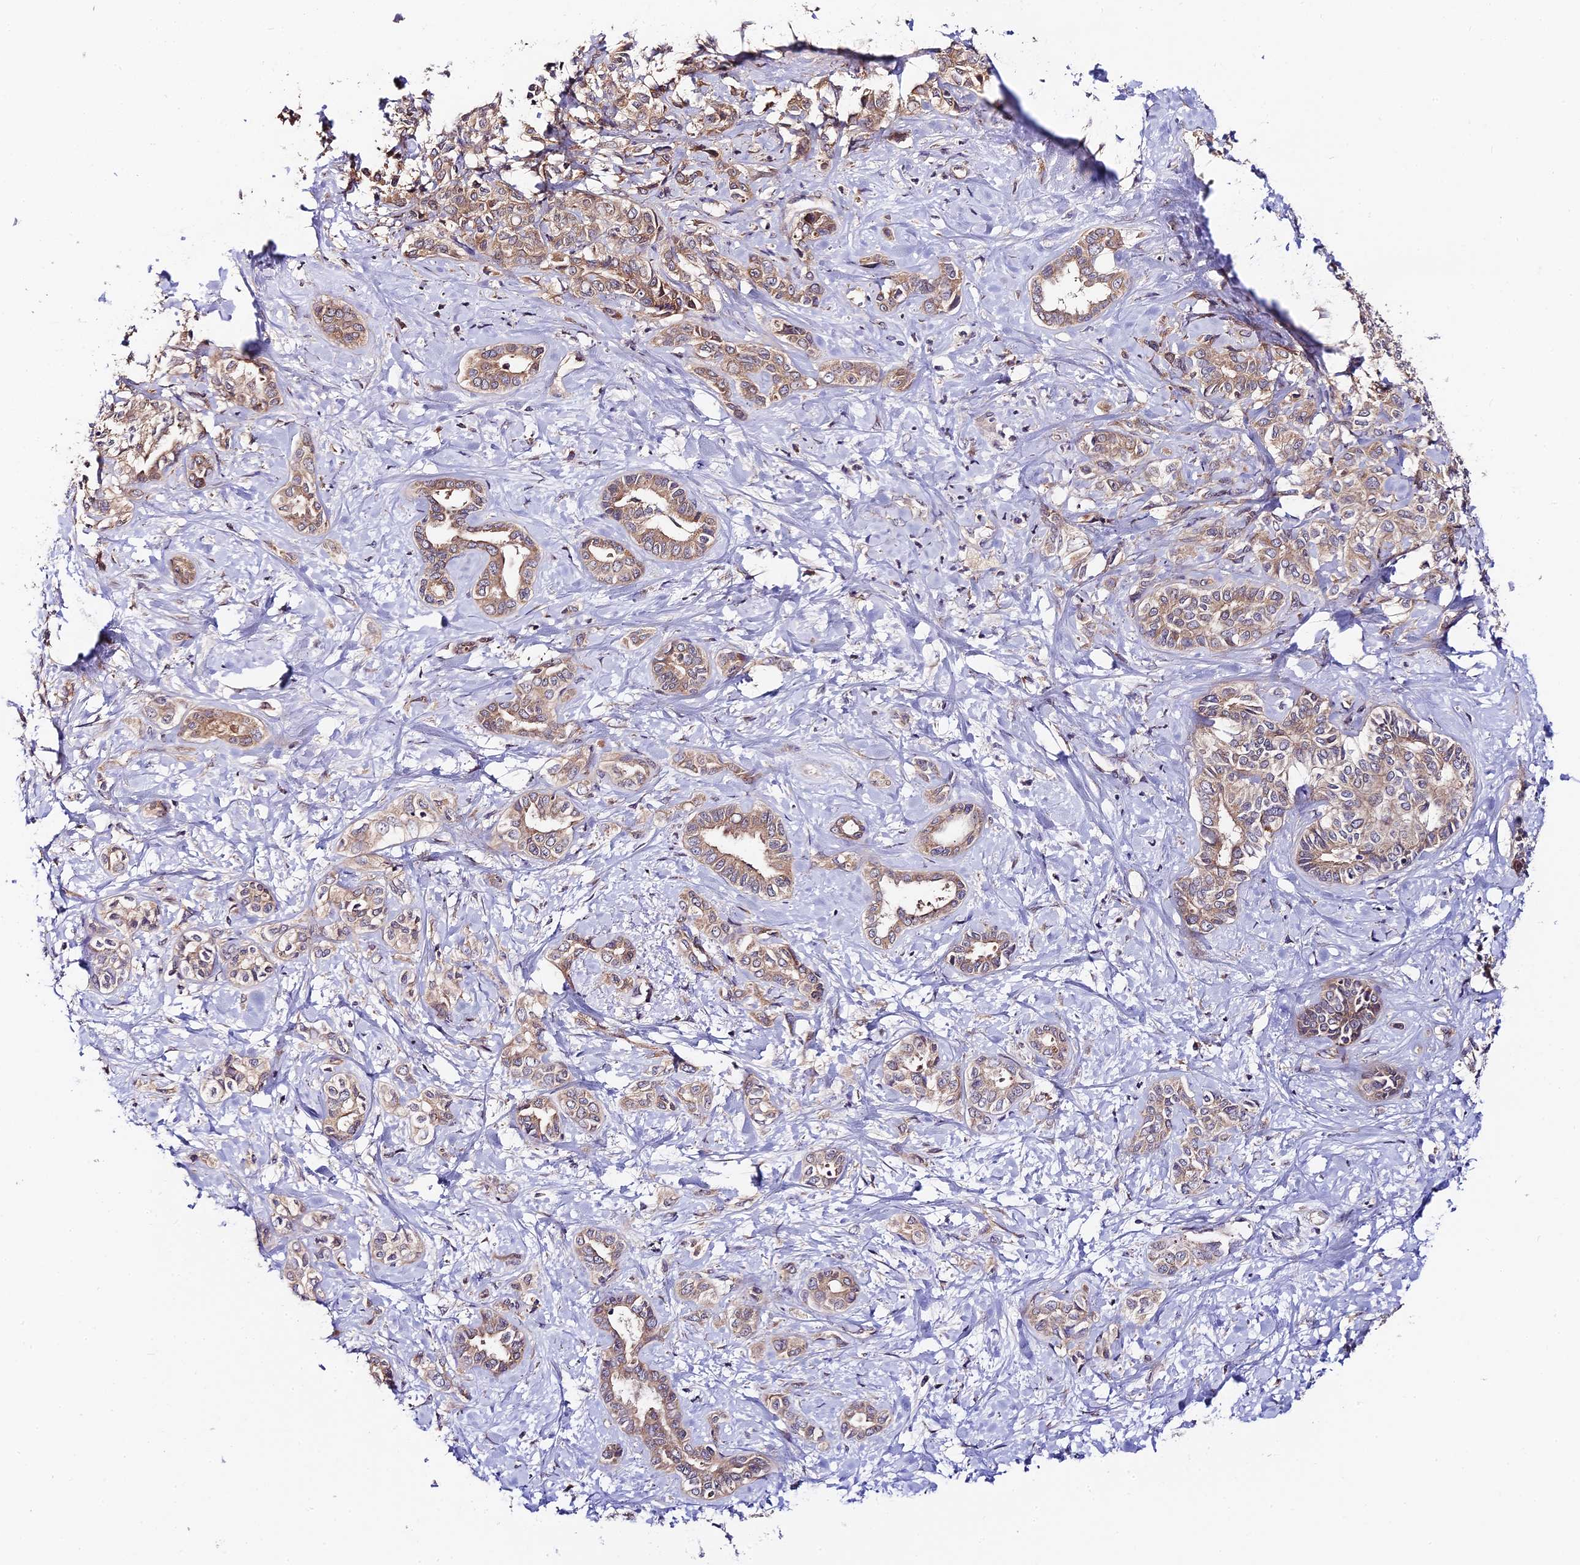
{"staining": {"intensity": "moderate", "quantity": ">75%", "location": "cytoplasmic/membranous"}, "tissue": "liver cancer", "cell_type": "Tumor cells", "image_type": "cancer", "snomed": [{"axis": "morphology", "description": "Cholangiocarcinoma"}, {"axis": "topography", "description": "Liver"}], "caption": "The micrograph displays immunohistochemical staining of liver cancer. There is moderate cytoplasmic/membranous expression is appreciated in about >75% of tumor cells. The staining is performed using DAB brown chromogen to label protein expression. The nuclei are counter-stained blue using hematoxylin.", "gene": "C3orf20", "patient": {"sex": "female", "age": 77}}